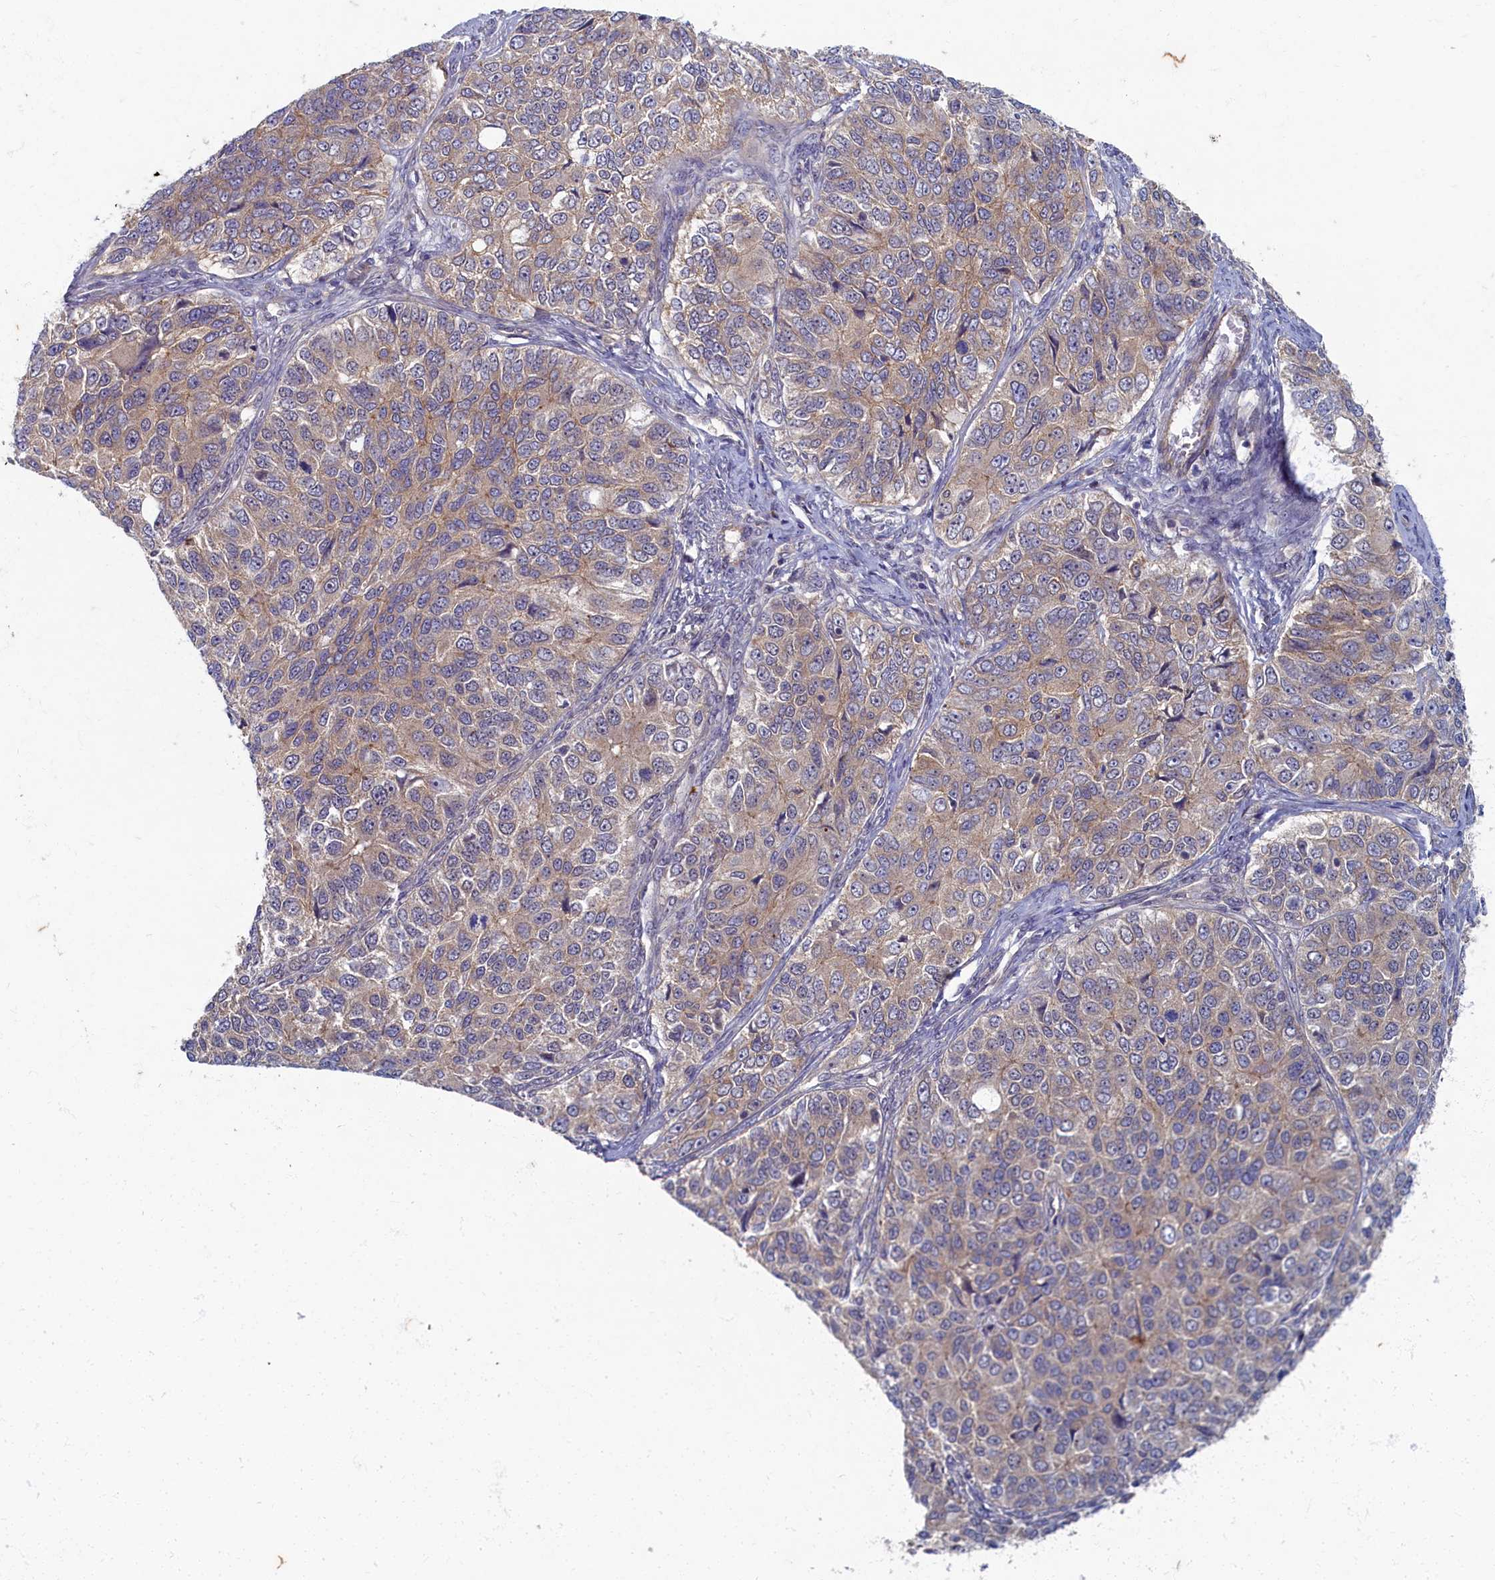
{"staining": {"intensity": "weak", "quantity": "<25%", "location": "cytoplasmic/membranous"}, "tissue": "ovarian cancer", "cell_type": "Tumor cells", "image_type": "cancer", "snomed": [{"axis": "morphology", "description": "Carcinoma, endometroid"}, {"axis": "topography", "description": "Ovary"}], "caption": "Immunohistochemical staining of ovarian cancer shows no significant positivity in tumor cells.", "gene": "WDR59", "patient": {"sex": "female", "age": 51}}